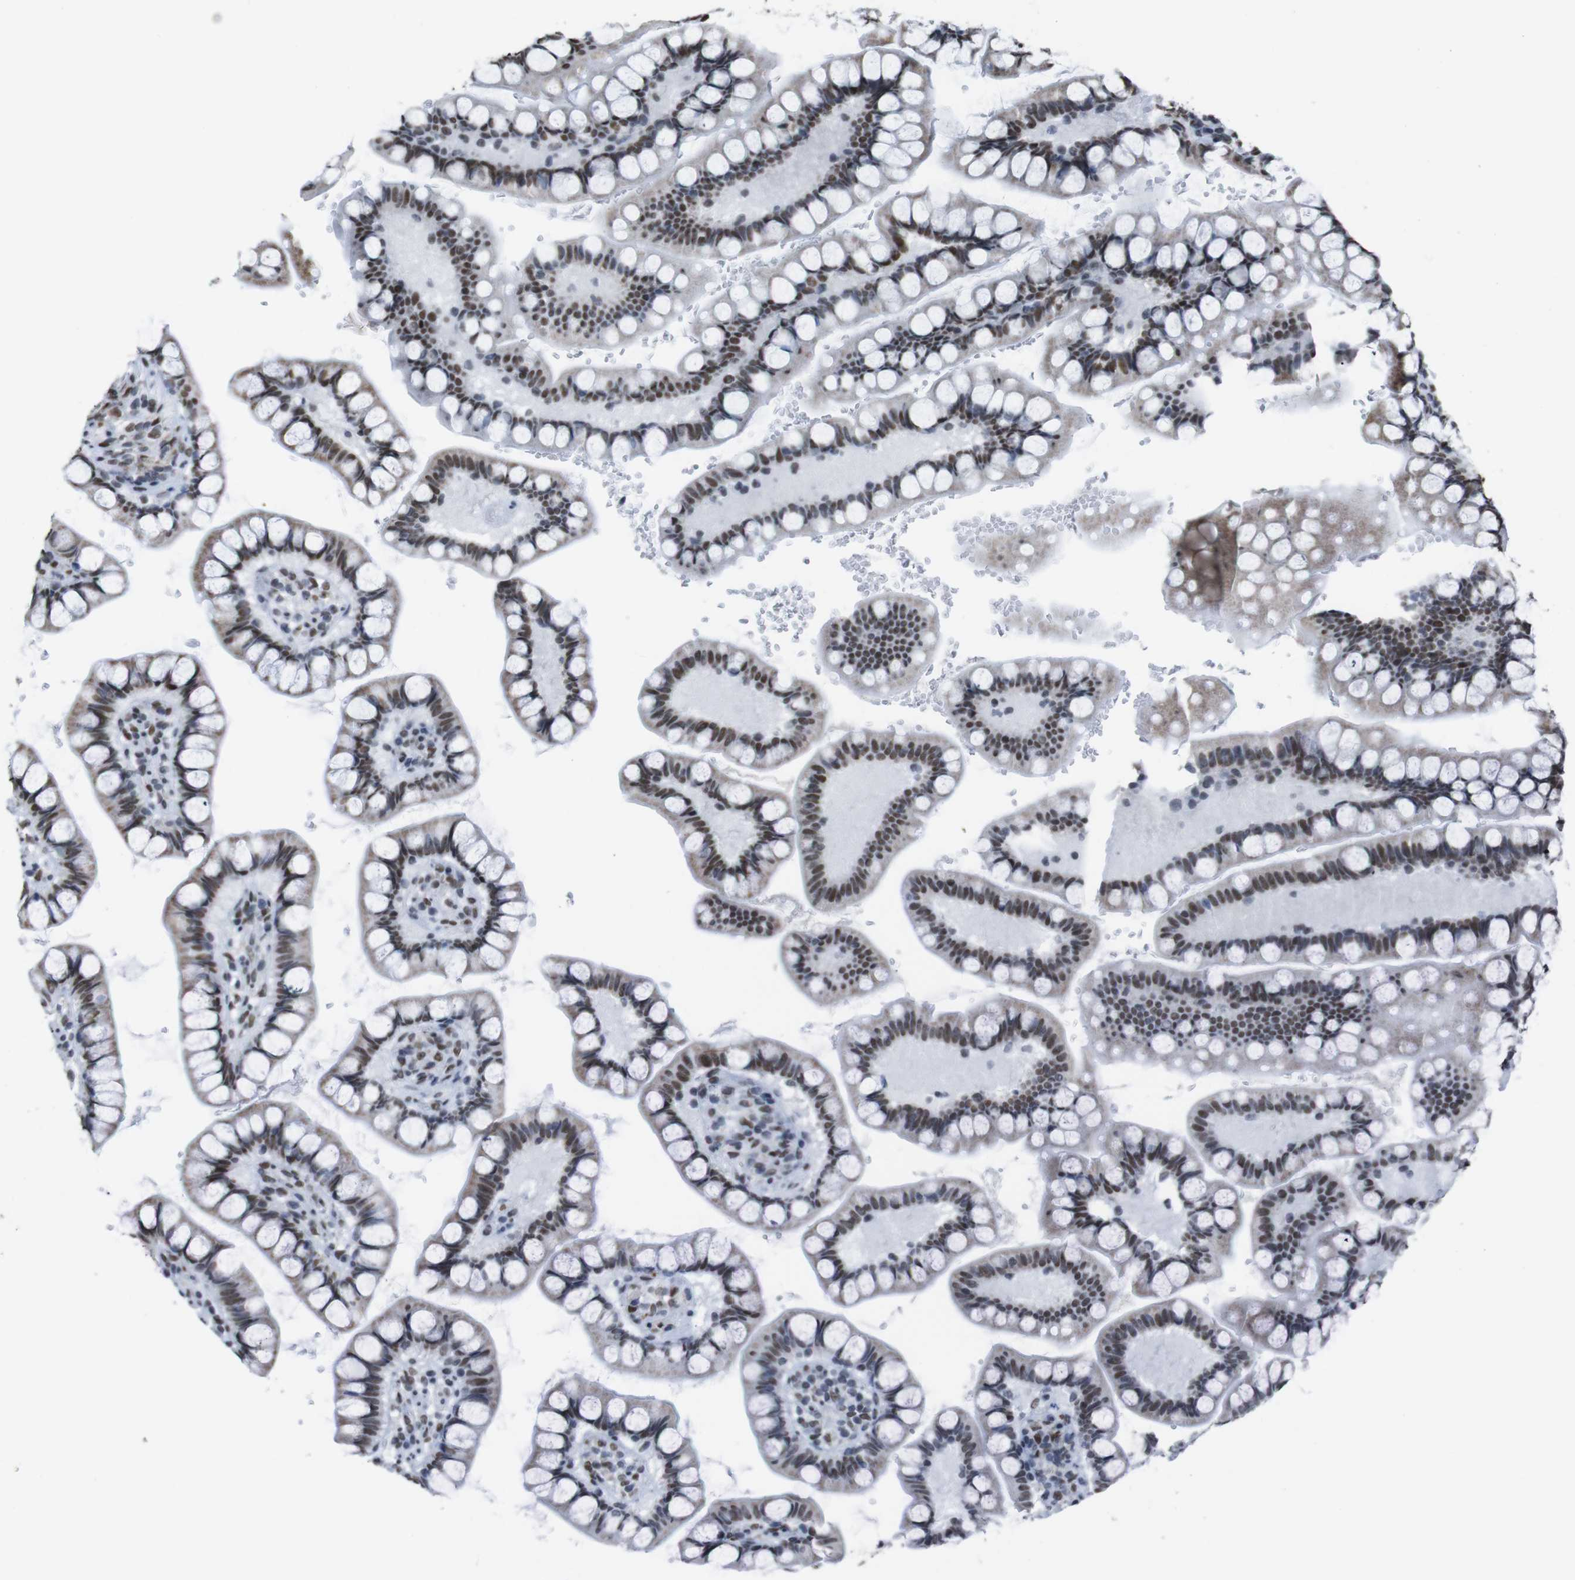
{"staining": {"intensity": "moderate", "quantity": ">75%", "location": "nuclear"}, "tissue": "small intestine", "cell_type": "Glandular cells", "image_type": "normal", "snomed": [{"axis": "morphology", "description": "Normal tissue, NOS"}, {"axis": "topography", "description": "Small intestine"}], "caption": "Immunohistochemistry image of normal human small intestine stained for a protein (brown), which shows medium levels of moderate nuclear positivity in approximately >75% of glandular cells.", "gene": "ROMO1", "patient": {"sex": "female", "age": 58}}